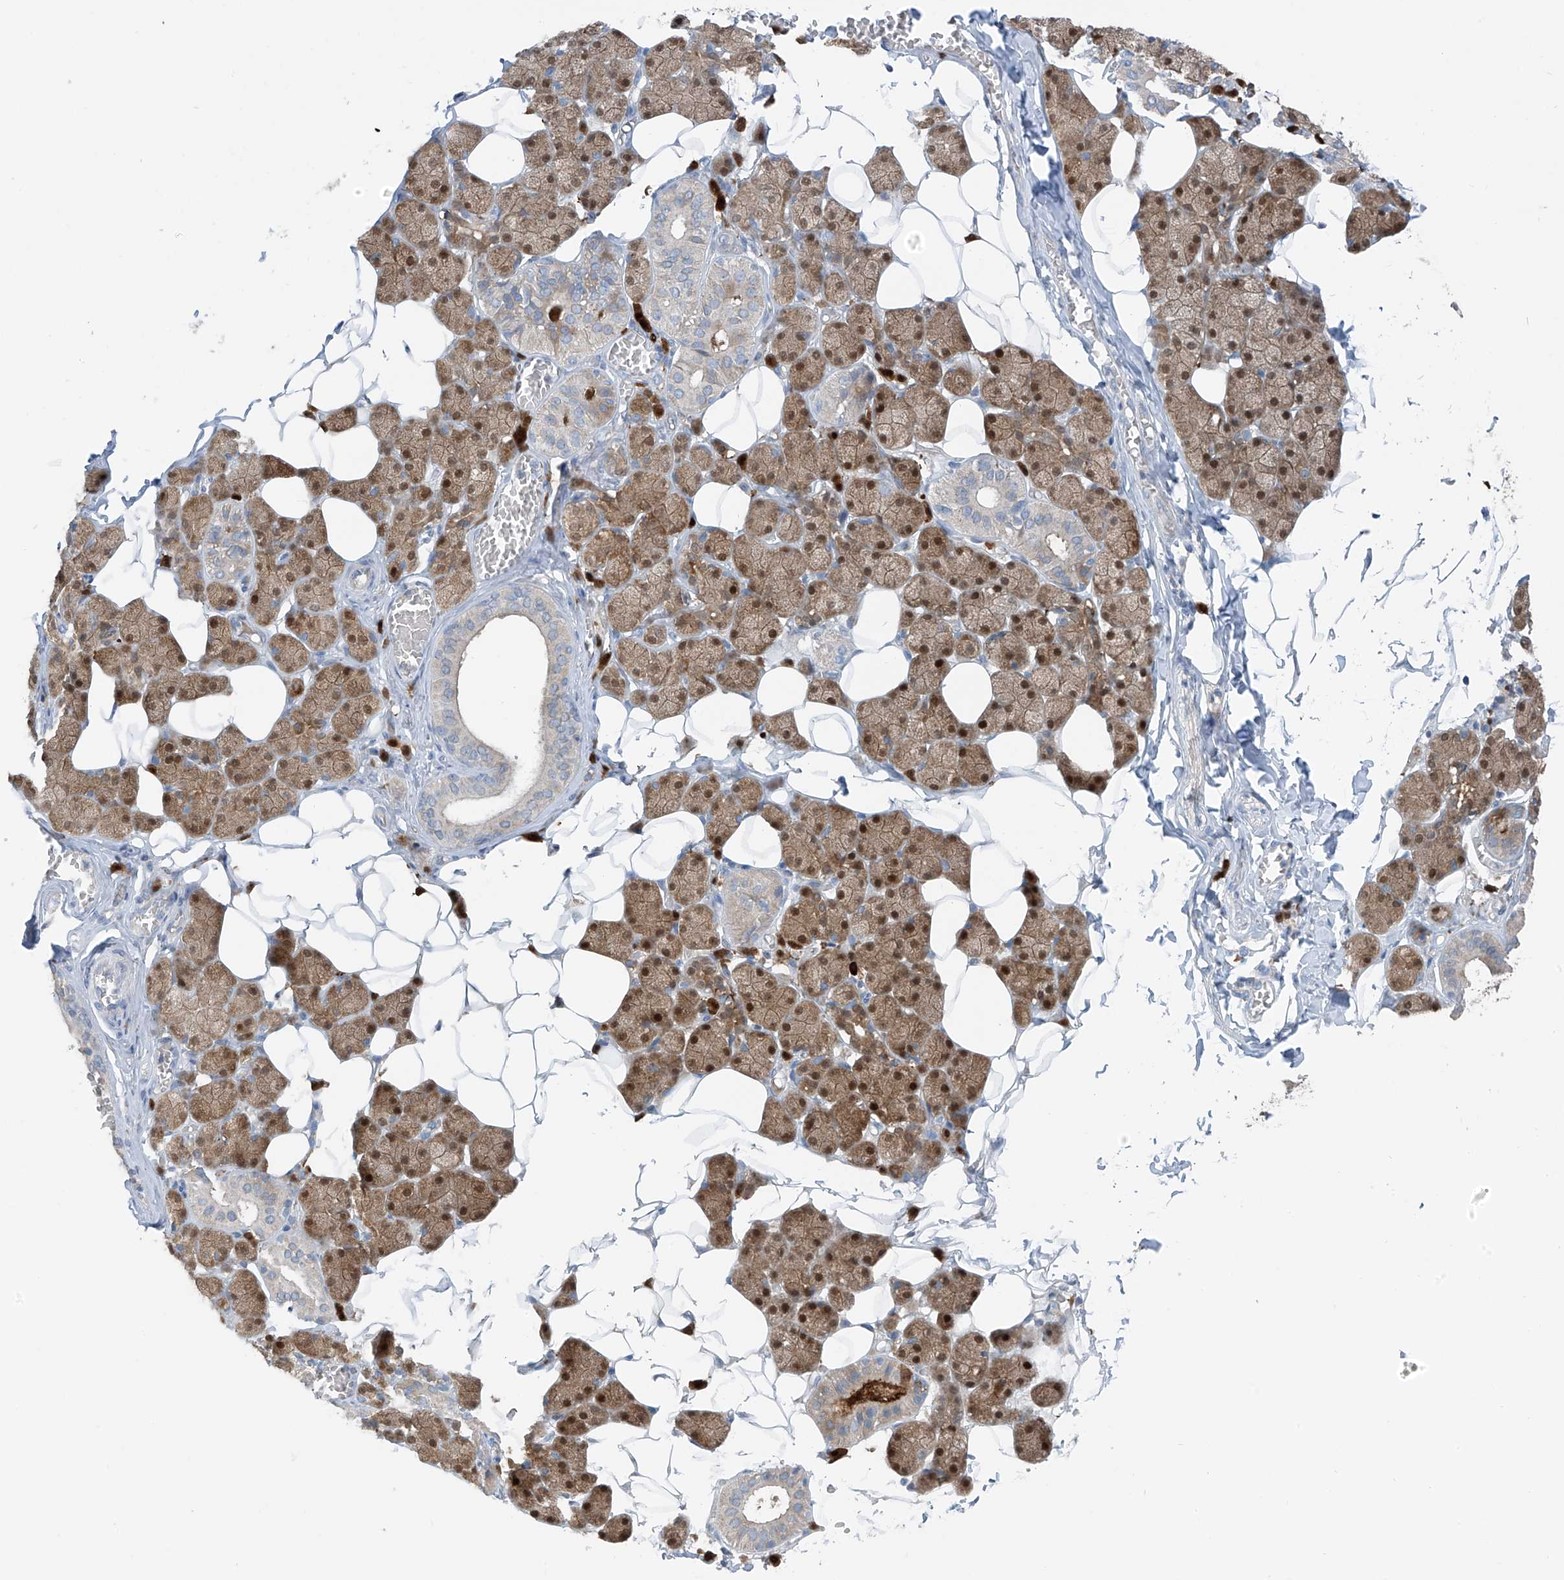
{"staining": {"intensity": "moderate", "quantity": "25%-75%", "location": "cytoplasmic/membranous,nuclear"}, "tissue": "salivary gland", "cell_type": "Glandular cells", "image_type": "normal", "snomed": [{"axis": "morphology", "description": "Normal tissue, NOS"}, {"axis": "topography", "description": "Salivary gland"}], "caption": "Human salivary gland stained with a protein marker reveals moderate staining in glandular cells.", "gene": "SLC12A6", "patient": {"sex": "female", "age": 33}}